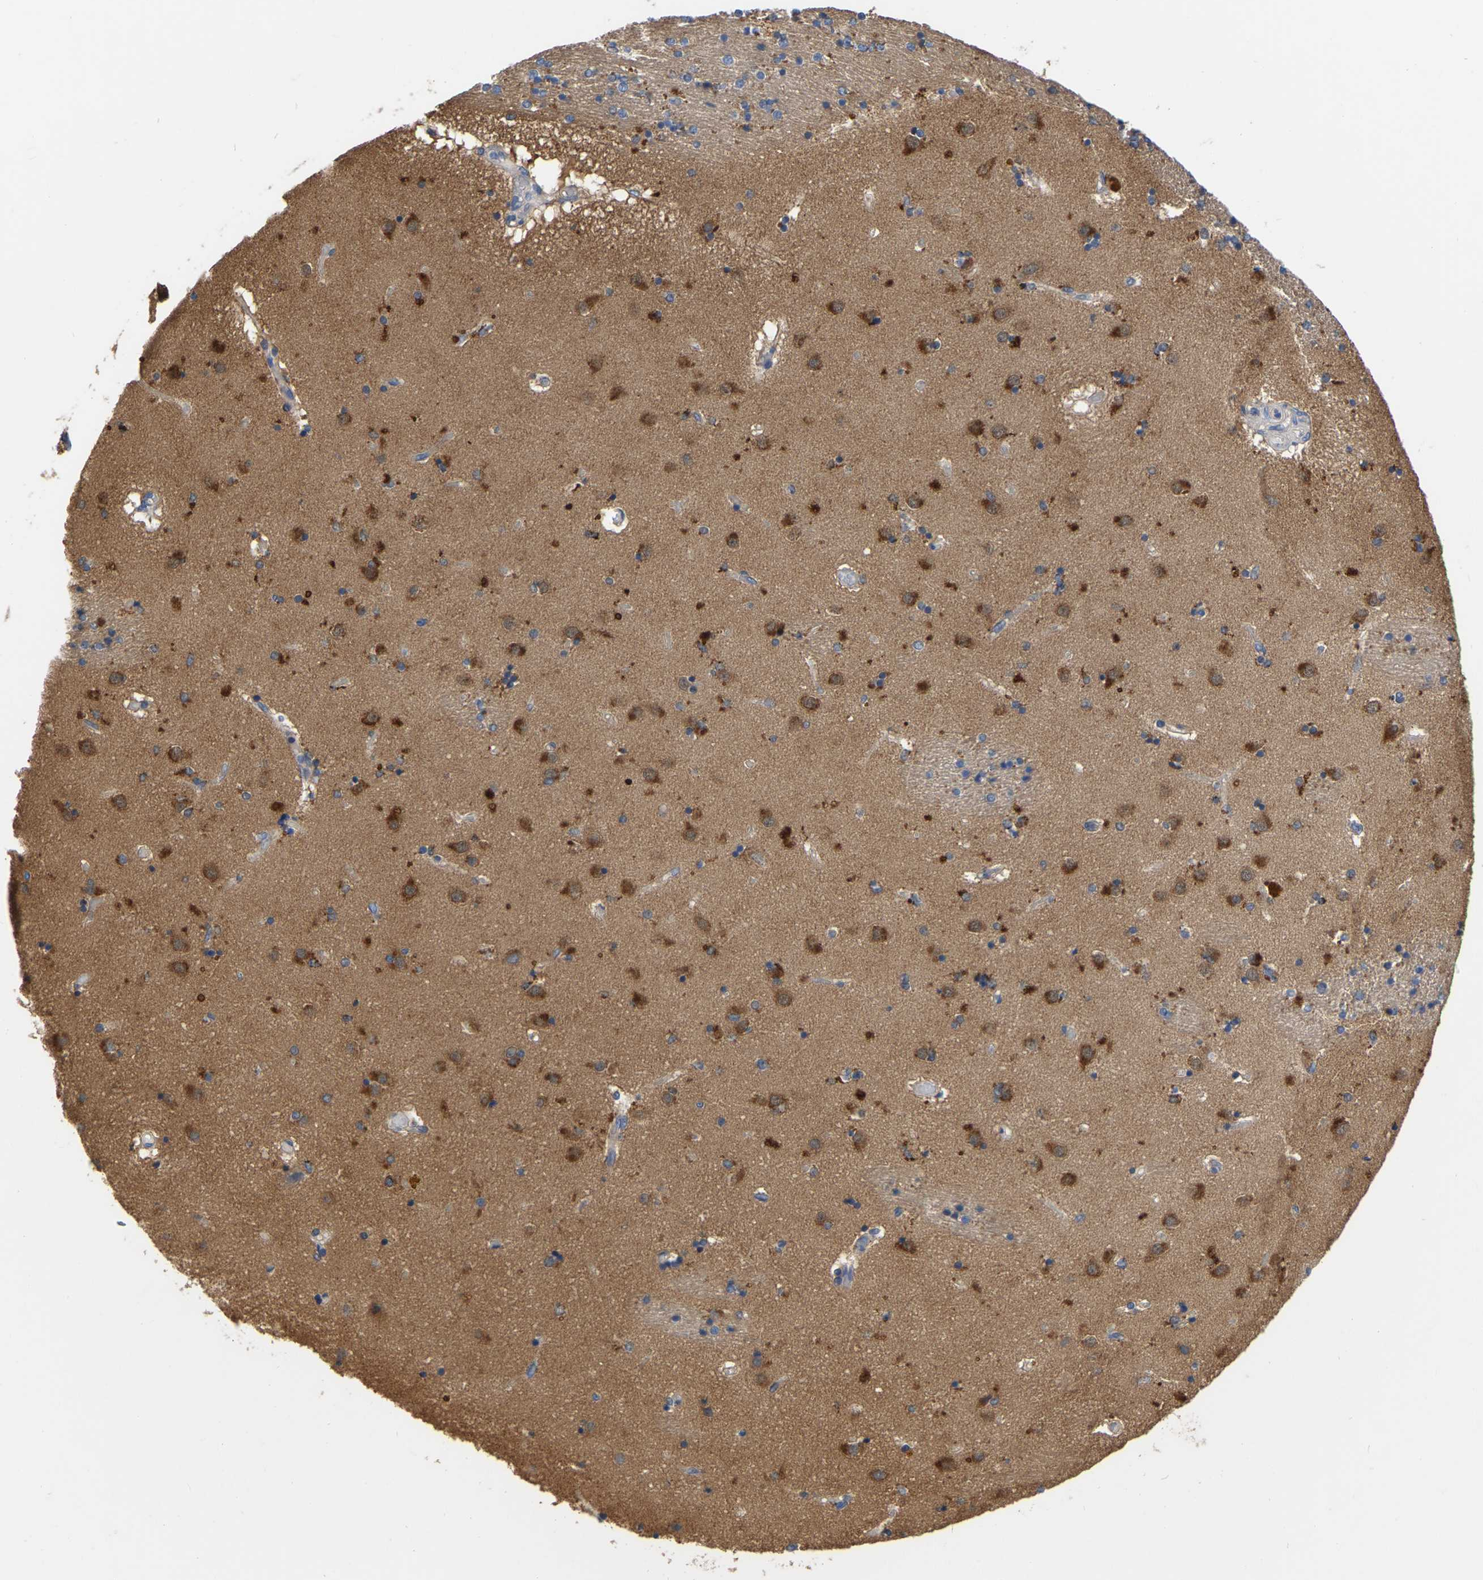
{"staining": {"intensity": "moderate", "quantity": "25%-75%", "location": "cytoplasmic/membranous"}, "tissue": "caudate", "cell_type": "Glial cells", "image_type": "normal", "snomed": [{"axis": "morphology", "description": "Normal tissue, NOS"}, {"axis": "topography", "description": "Lateral ventricle wall"}], "caption": "About 25%-75% of glial cells in normal caudate exhibit moderate cytoplasmic/membranous protein staining as visualized by brown immunohistochemical staining.", "gene": "GARS1", "patient": {"sex": "male", "age": 70}}